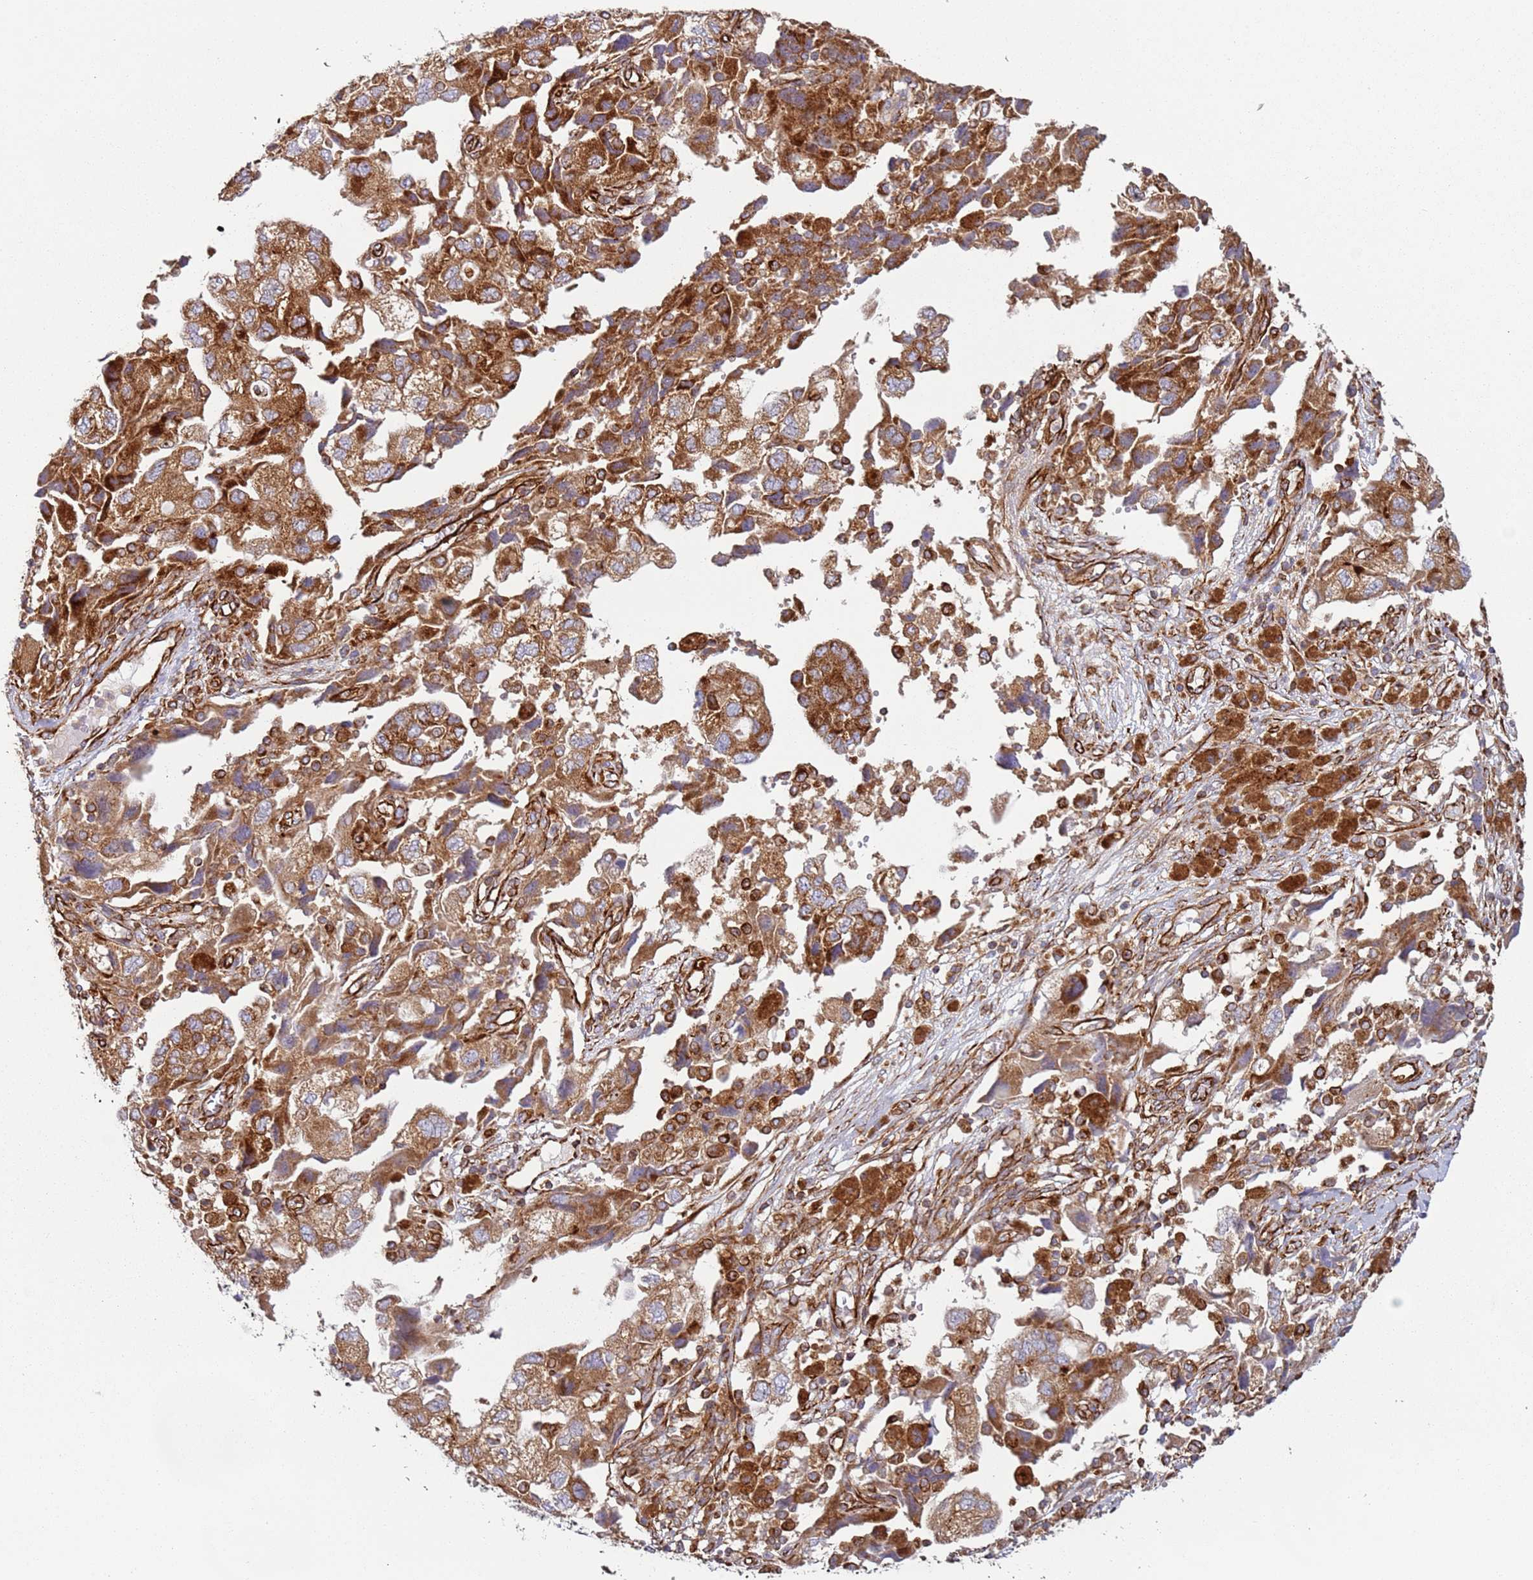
{"staining": {"intensity": "strong", "quantity": ">75%", "location": "cytoplasmic/membranous"}, "tissue": "ovarian cancer", "cell_type": "Tumor cells", "image_type": "cancer", "snomed": [{"axis": "morphology", "description": "Carcinoma, NOS"}, {"axis": "morphology", "description": "Cystadenocarcinoma, serous, NOS"}, {"axis": "topography", "description": "Ovary"}], "caption": "Ovarian cancer tissue exhibits strong cytoplasmic/membranous staining in about >75% of tumor cells", "gene": "SNAPIN", "patient": {"sex": "female", "age": 69}}